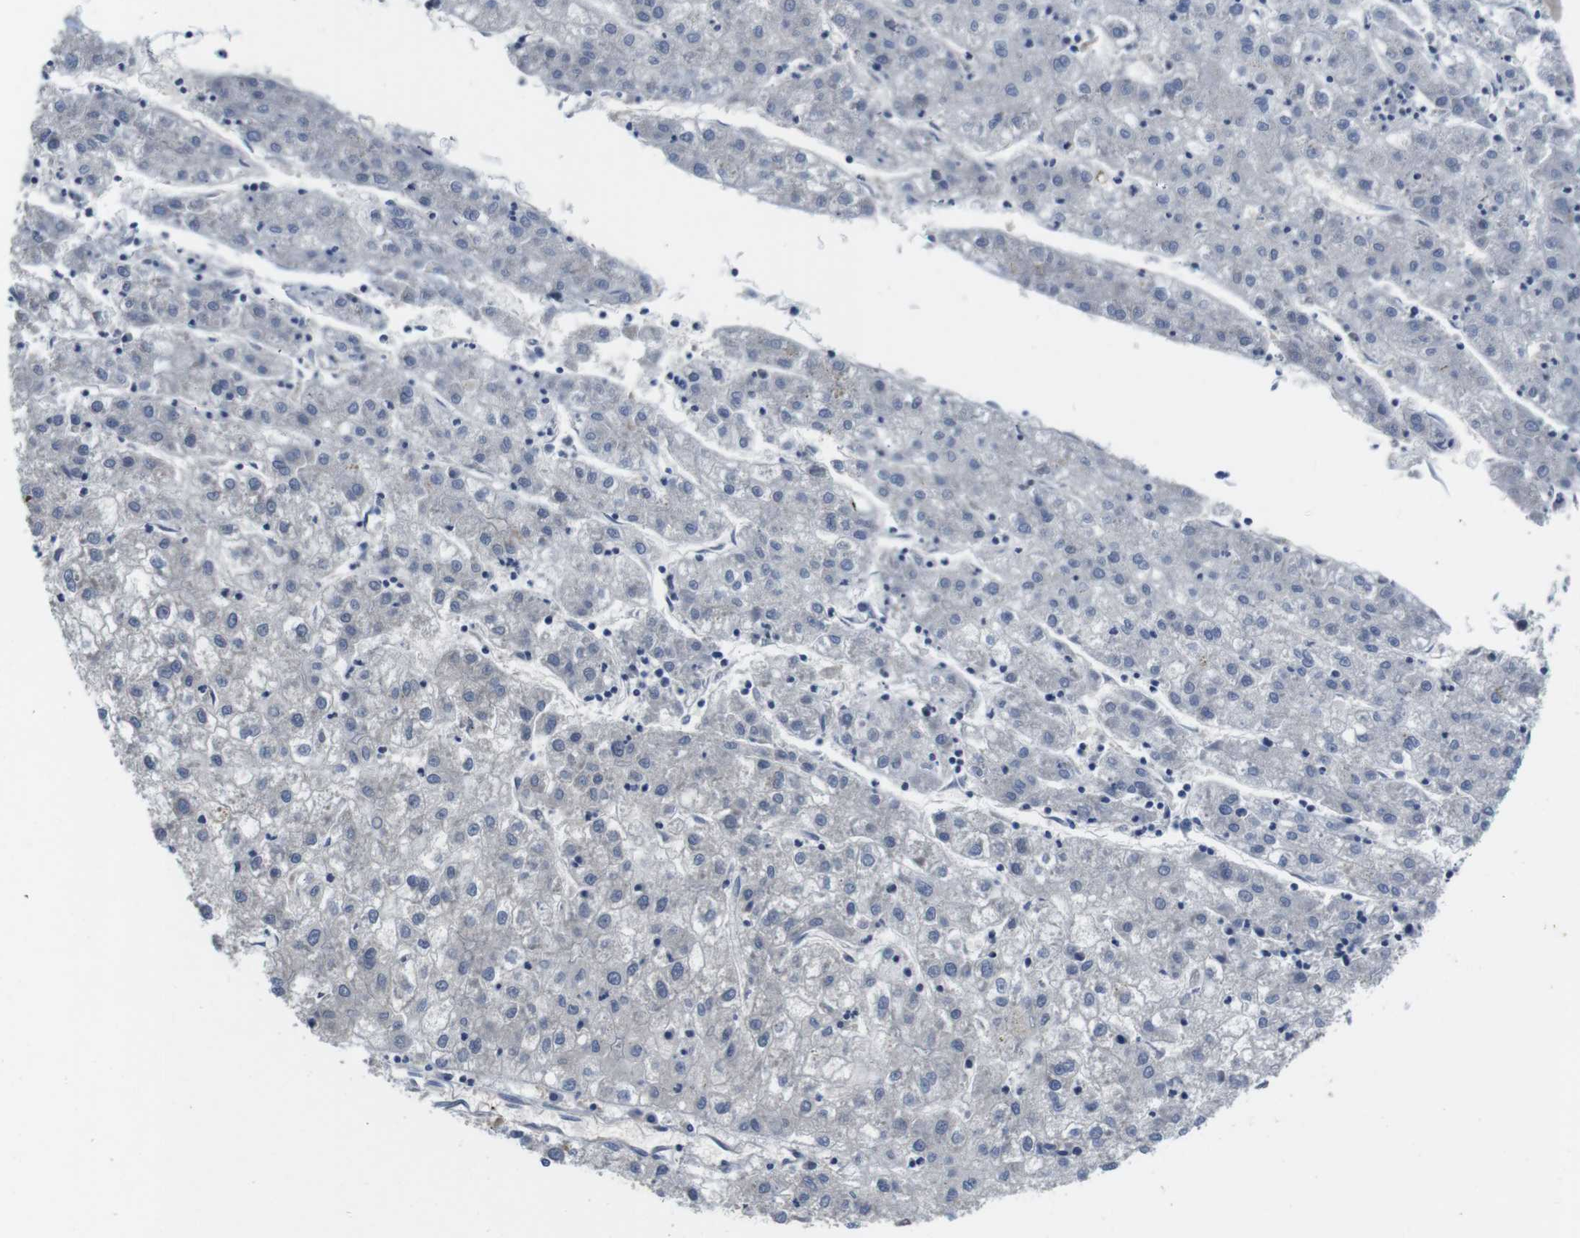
{"staining": {"intensity": "negative", "quantity": "none", "location": "none"}, "tissue": "liver cancer", "cell_type": "Tumor cells", "image_type": "cancer", "snomed": [{"axis": "morphology", "description": "Carcinoma, Hepatocellular, NOS"}, {"axis": "topography", "description": "Liver"}], "caption": "Immunohistochemistry (IHC) histopathology image of liver hepatocellular carcinoma stained for a protein (brown), which displays no positivity in tumor cells.", "gene": "FADD", "patient": {"sex": "male", "age": 72}}